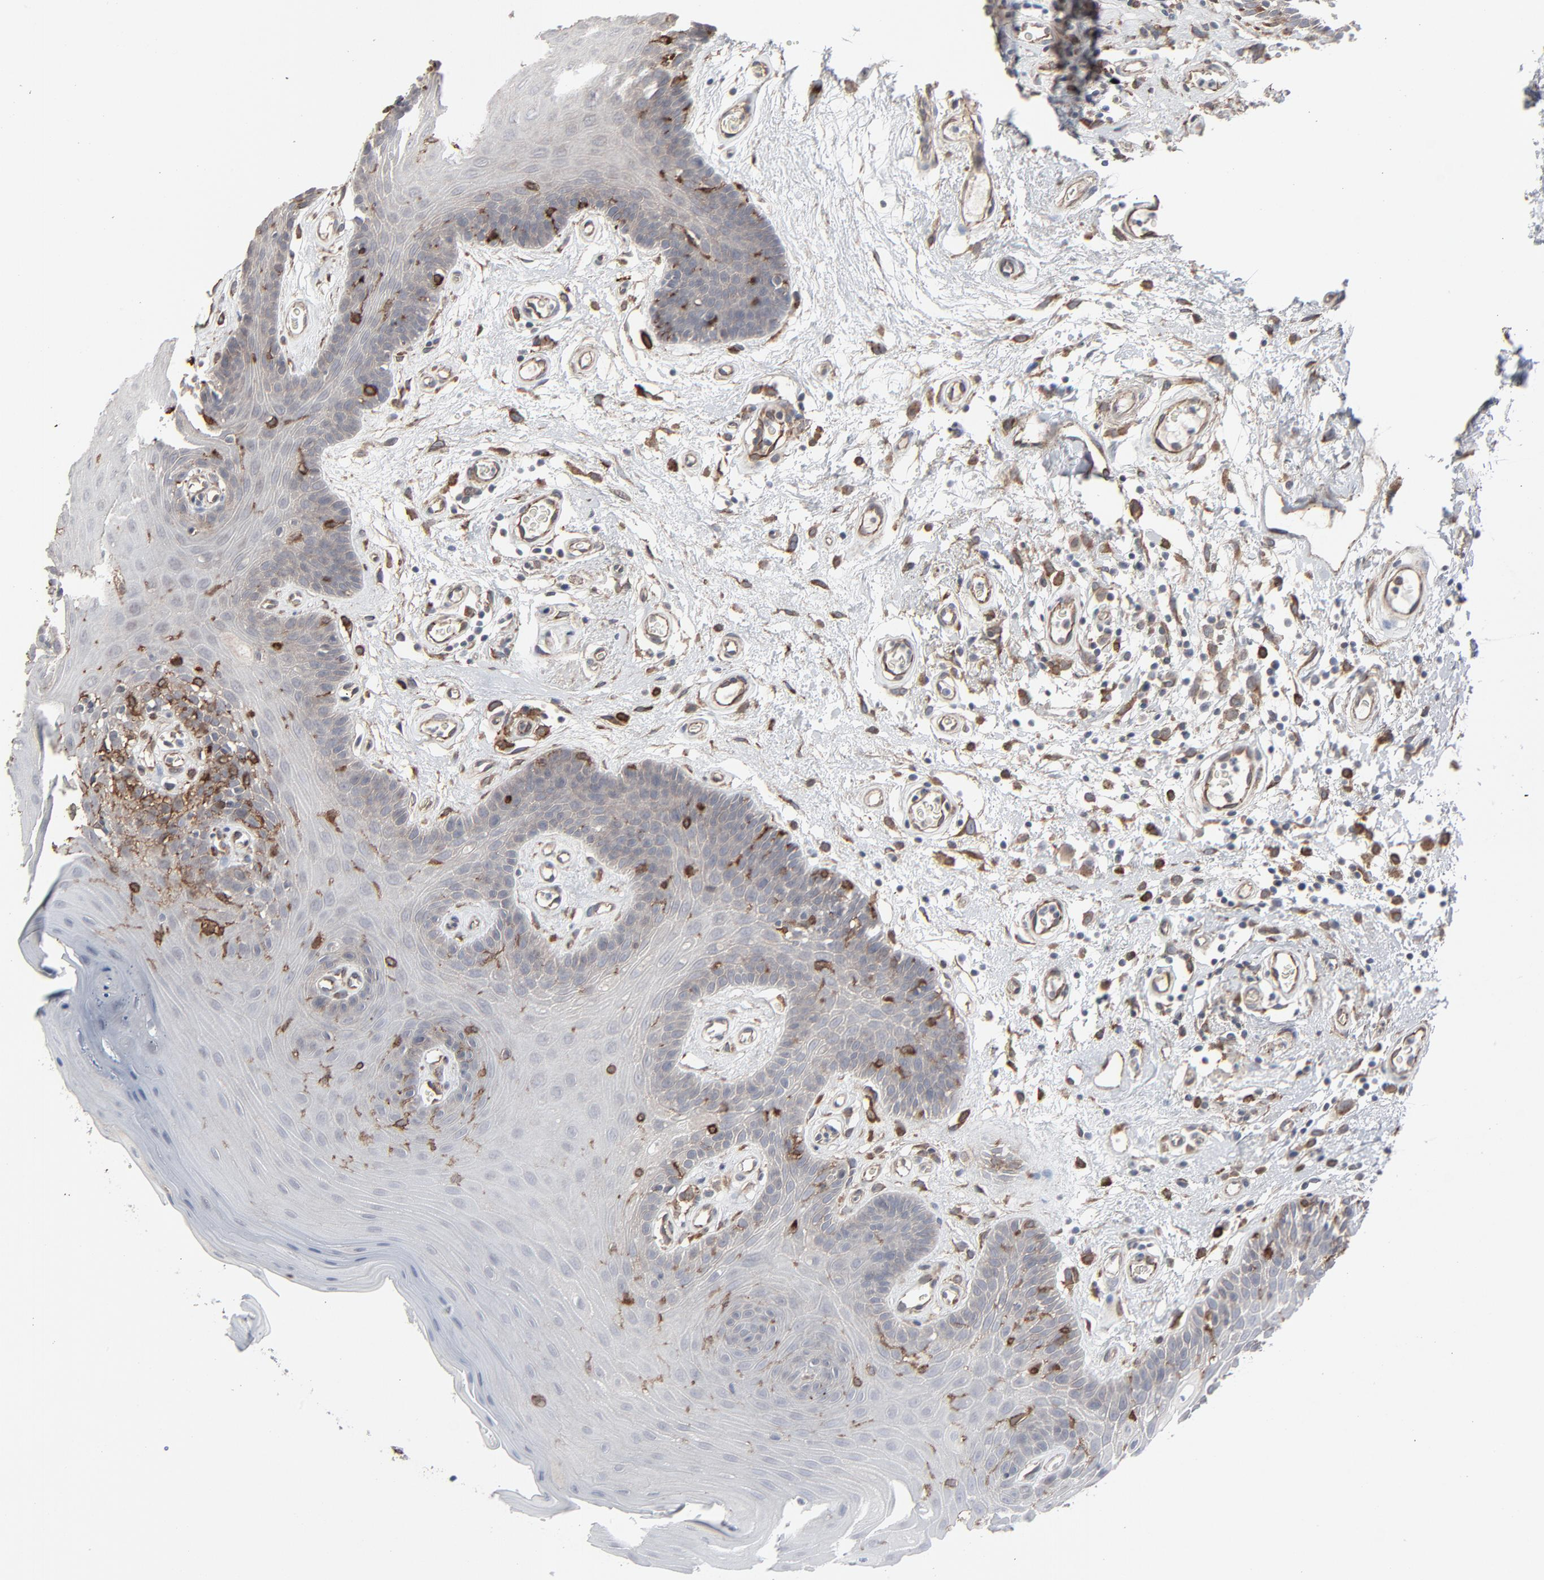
{"staining": {"intensity": "moderate", "quantity": "<25%", "location": "cytoplasmic/membranous"}, "tissue": "oral mucosa", "cell_type": "Squamous epithelial cells", "image_type": "normal", "snomed": [{"axis": "morphology", "description": "Normal tissue, NOS"}, {"axis": "morphology", "description": "Squamous cell carcinoma, NOS"}, {"axis": "topography", "description": "Skeletal muscle"}, {"axis": "topography", "description": "Oral tissue"}, {"axis": "topography", "description": "Head-Neck"}], "caption": "Oral mucosa stained with DAB immunohistochemistry (IHC) shows low levels of moderate cytoplasmic/membranous staining in about <25% of squamous epithelial cells.", "gene": "CTNND1", "patient": {"sex": "male", "age": 71}}